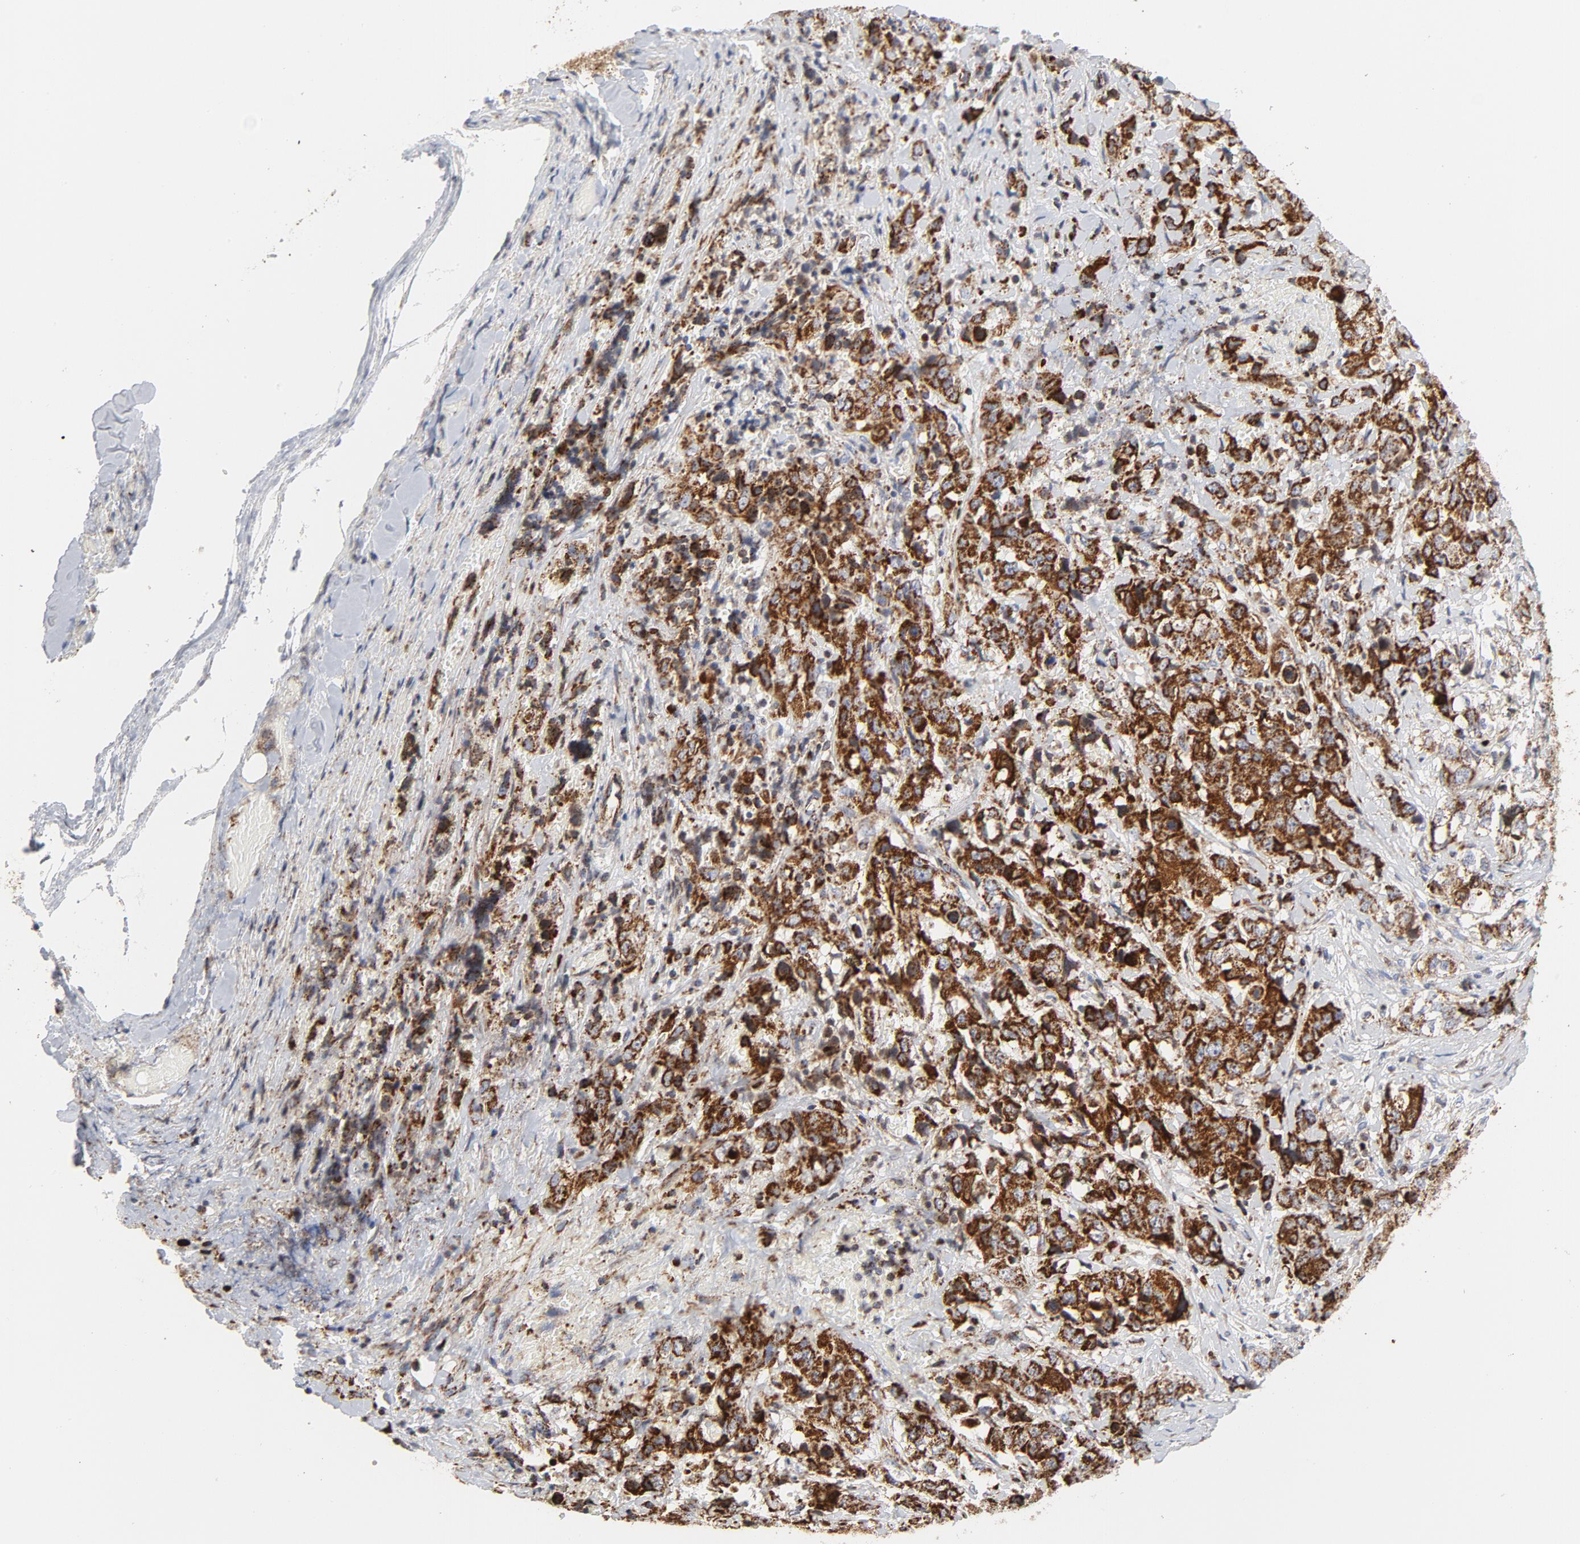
{"staining": {"intensity": "strong", "quantity": ">75%", "location": "cytoplasmic/membranous"}, "tissue": "stomach cancer", "cell_type": "Tumor cells", "image_type": "cancer", "snomed": [{"axis": "morphology", "description": "Adenocarcinoma, NOS"}, {"axis": "topography", "description": "Stomach"}], "caption": "Immunohistochemical staining of stomach adenocarcinoma displays strong cytoplasmic/membranous protein expression in approximately >75% of tumor cells.", "gene": "CYCS", "patient": {"sex": "male", "age": 48}}